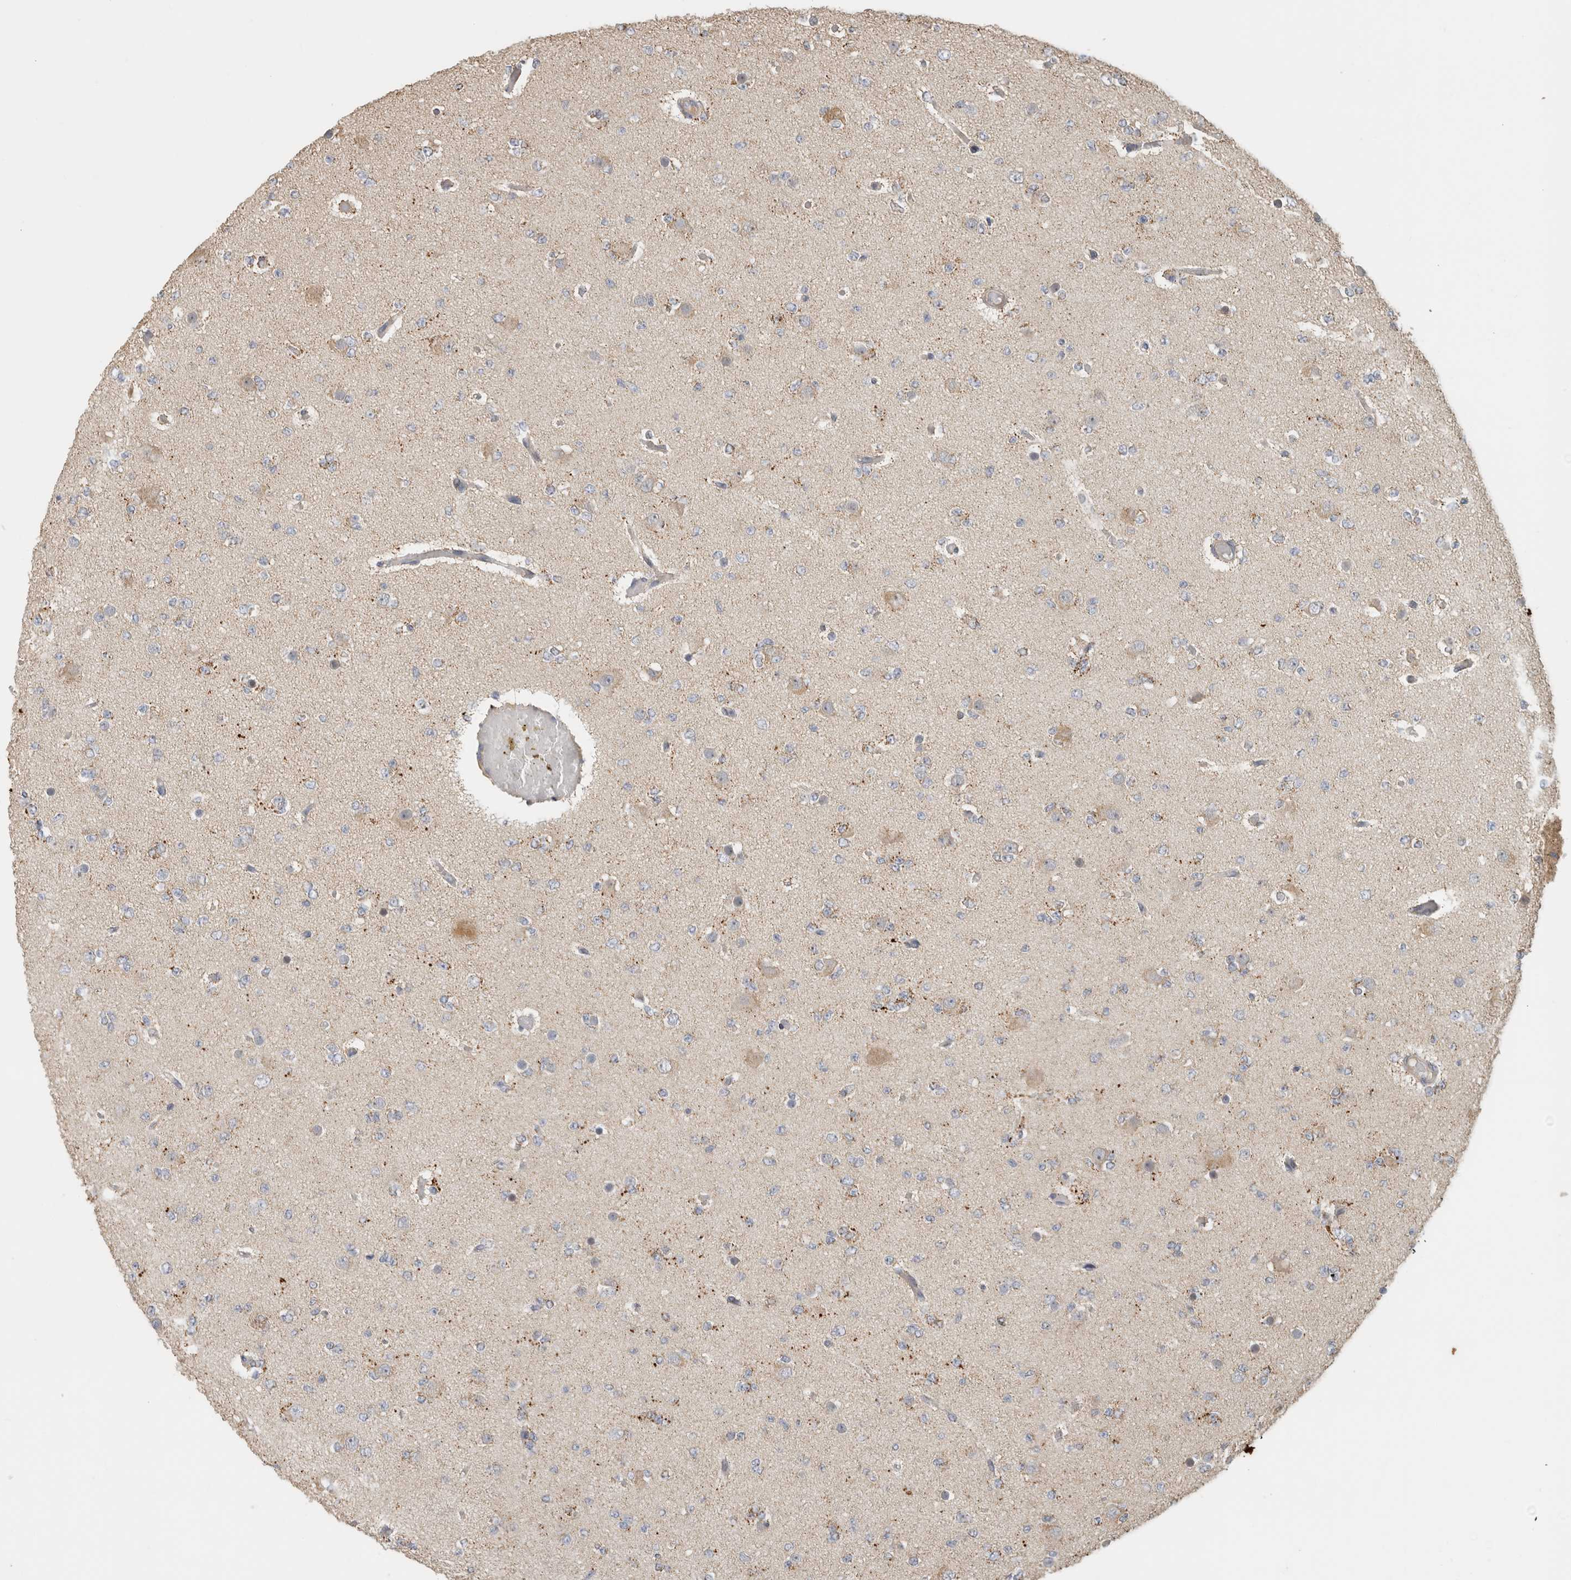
{"staining": {"intensity": "weak", "quantity": "25%-75%", "location": "cytoplasmic/membranous"}, "tissue": "glioma", "cell_type": "Tumor cells", "image_type": "cancer", "snomed": [{"axis": "morphology", "description": "Glioma, malignant, Low grade"}, {"axis": "topography", "description": "Brain"}], "caption": "Protein expression analysis of human low-grade glioma (malignant) reveals weak cytoplasmic/membranous expression in approximately 25%-75% of tumor cells.", "gene": "PCDHB15", "patient": {"sex": "female", "age": 22}}